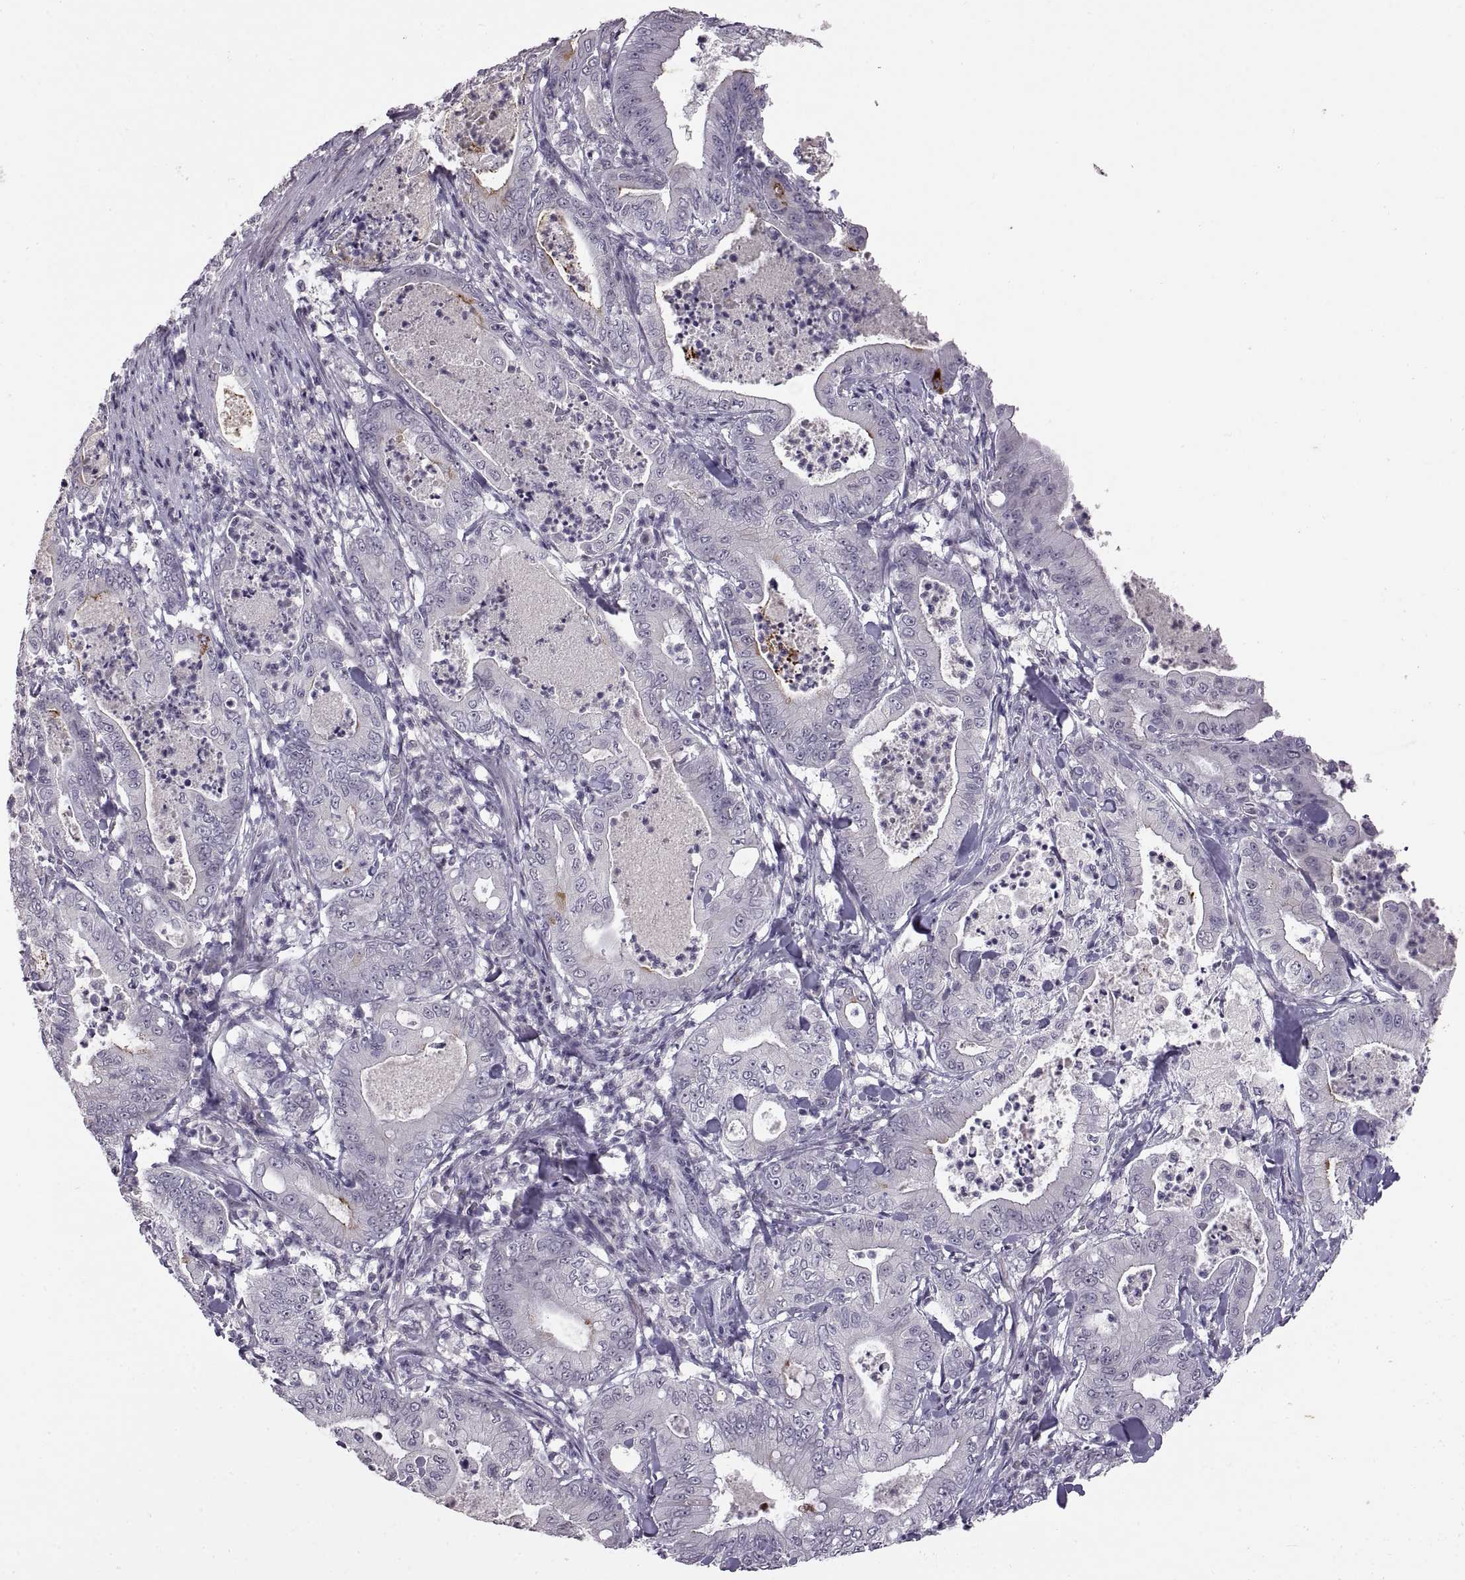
{"staining": {"intensity": "negative", "quantity": "none", "location": "none"}, "tissue": "pancreatic cancer", "cell_type": "Tumor cells", "image_type": "cancer", "snomed": [{"axis": "morphology", "description": "Adenocarcinoma, NOS"}, {"axis": "topography", "description": "Pancreas"}], "caption": "Micrograph shows no protein positivity in tumor cells of adenocarcinoma (pancreatic) tissue.", "gene": "NEK2", "patient": {"sex": "male", "age": 71}}